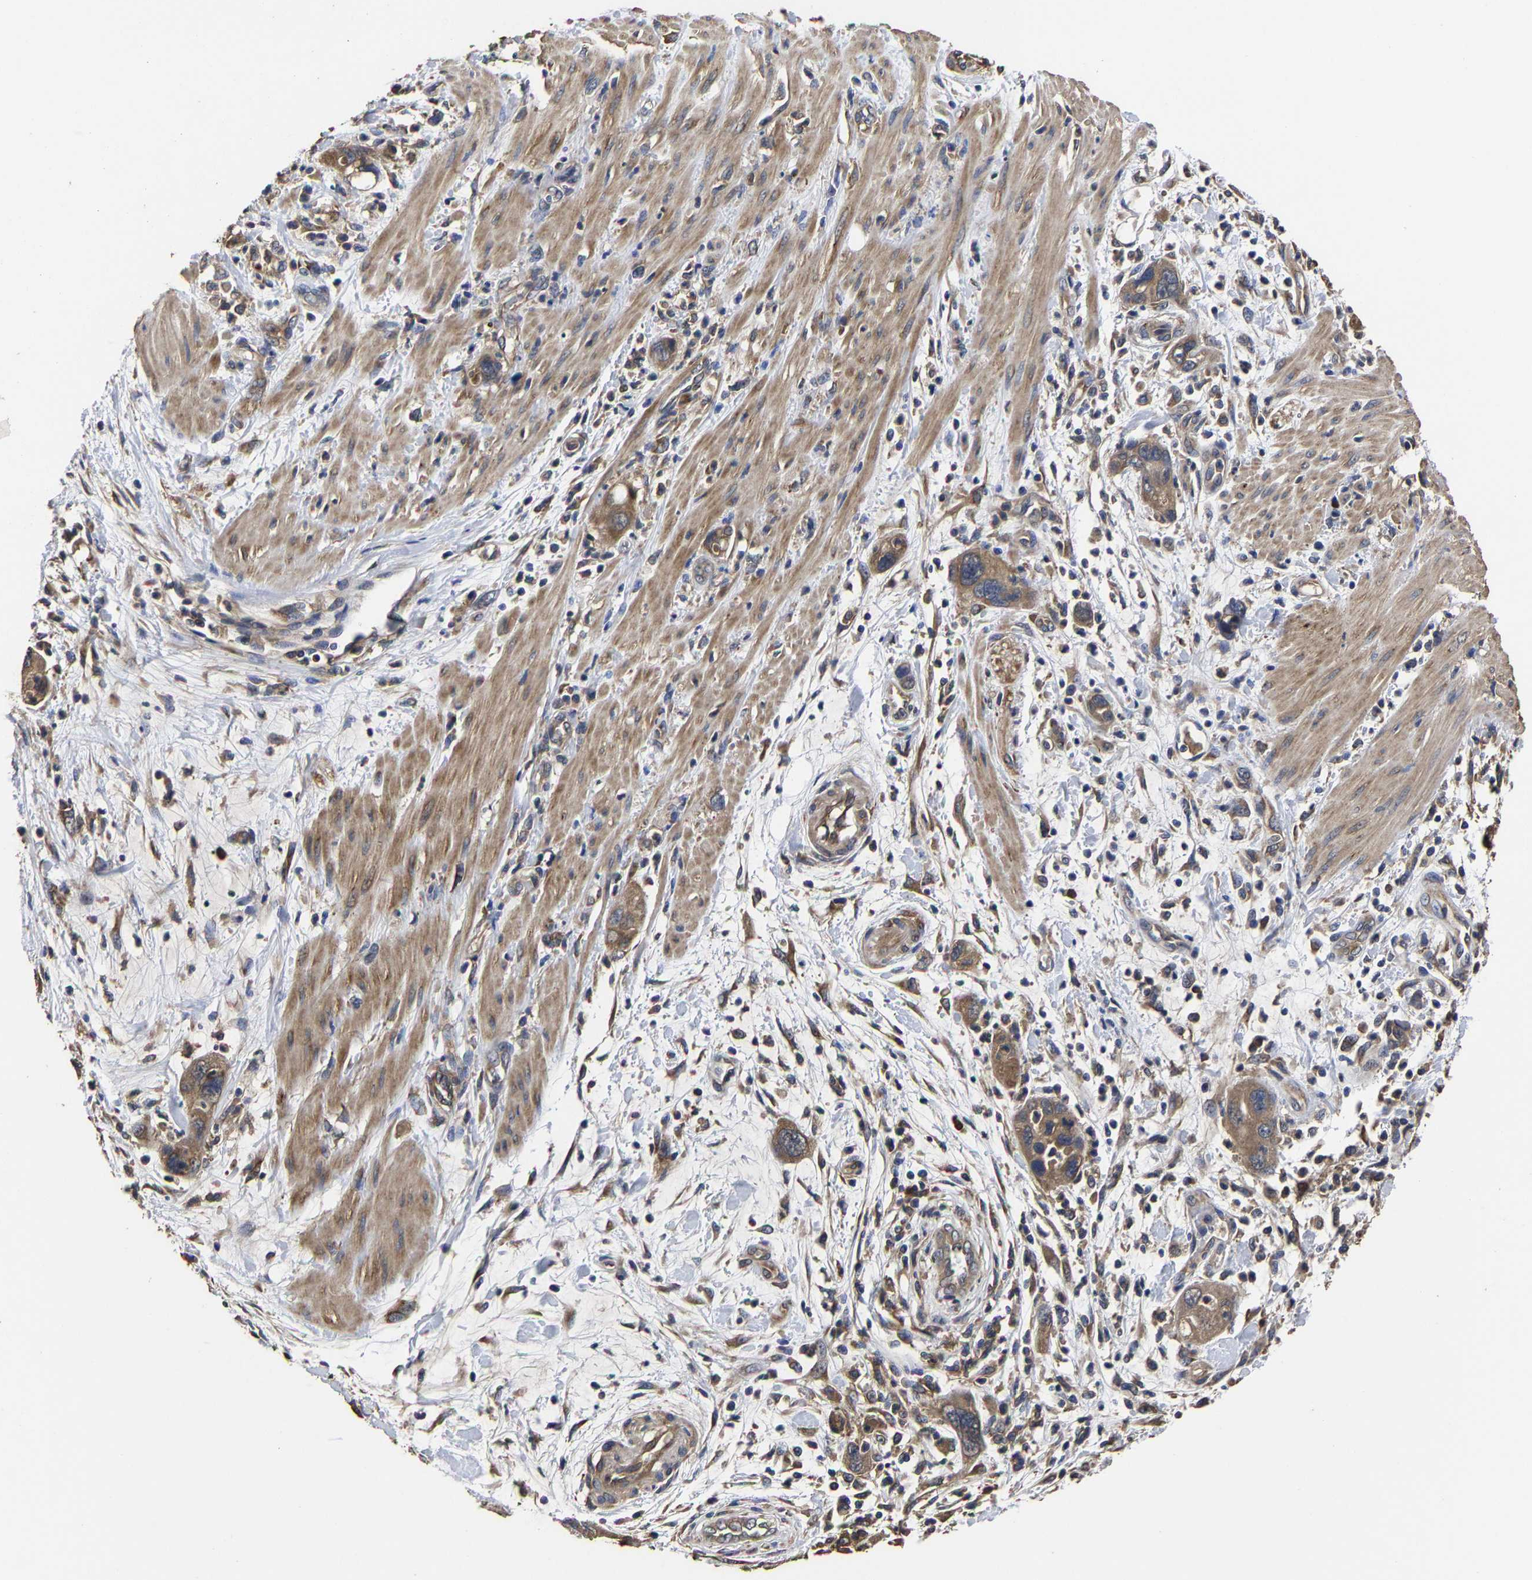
{"staining": {"intensity": "moderate", "quantity": ">75%", "location": "cytoplasmic/membranous"}, "tissue": "pancreatic cancer", "cell_type": "Tumor cells", "image_type": "cancer", "snomed": [{"axis": "morphology", "description": "Adenocarcinoma, NOS"}, {"axis": "topography", "description": "Pancreas"}], "caption": "Human adenocarcinoma (pancreatic) stained with a brown dye exhibits moderate cytoplasmic/membranous positive positivity in about >75% of tumor cells.", "gene": "ITCH", "patient": {"sex": "female", "age": 70}}